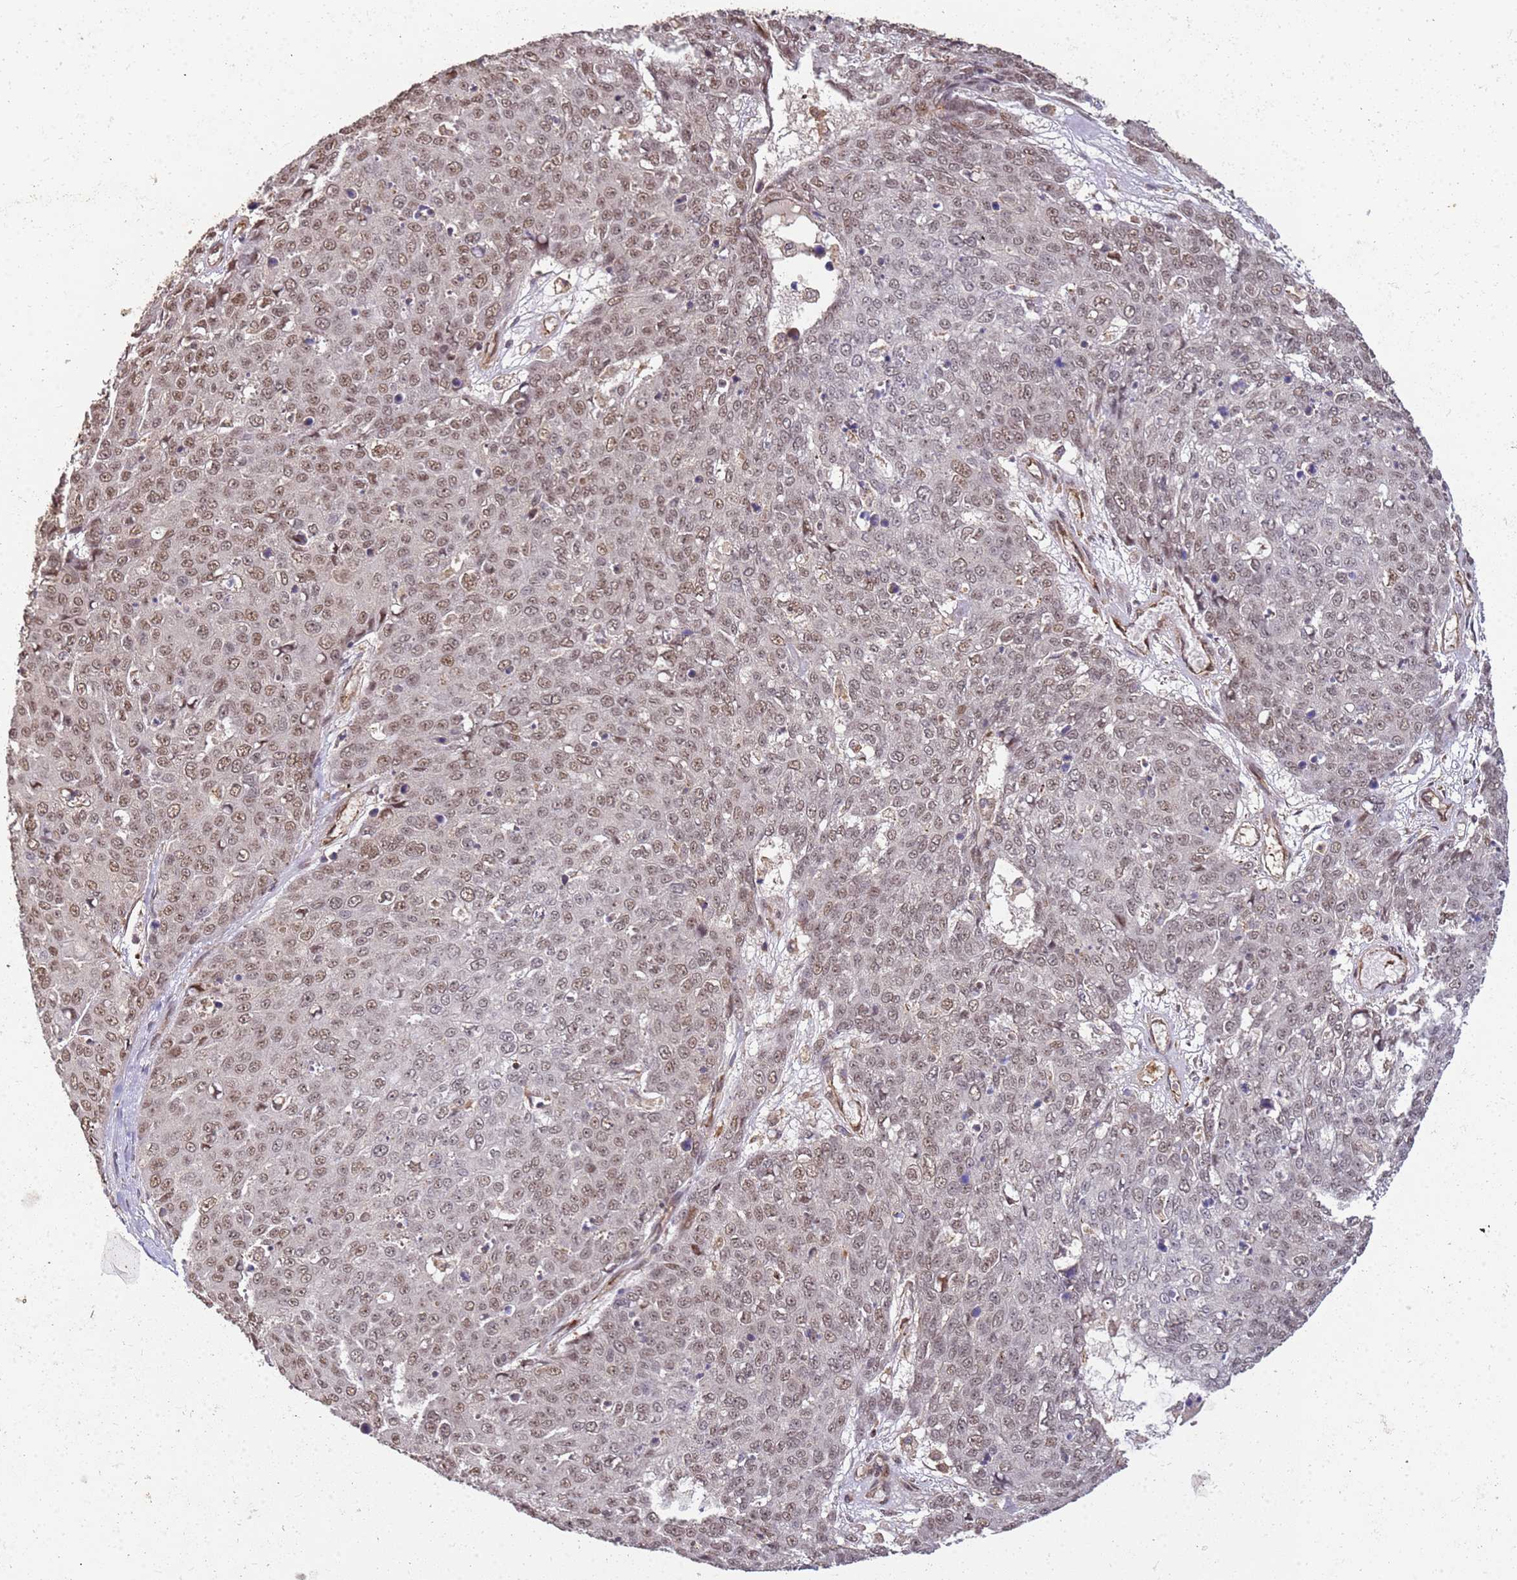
{"staining": {"intensity": "moderate", "quantity": ">75%", "location": "nuclear"}, "tissue": "skin cancer", "cell_type": "Tumor cells", "image_type": "cancer", "snomed": [{"axis": "morphology", "description": "Squamous cell carcinoma, NOS"}, {"axis": "topography", "description": "Skin"}], "caption": "Tumor cells show moderate nuclear staining in about >75% of cells in squamous cell carcinoma (skin).", "gene": "ST18", "patient": {"sex": "male", "age": 71}}